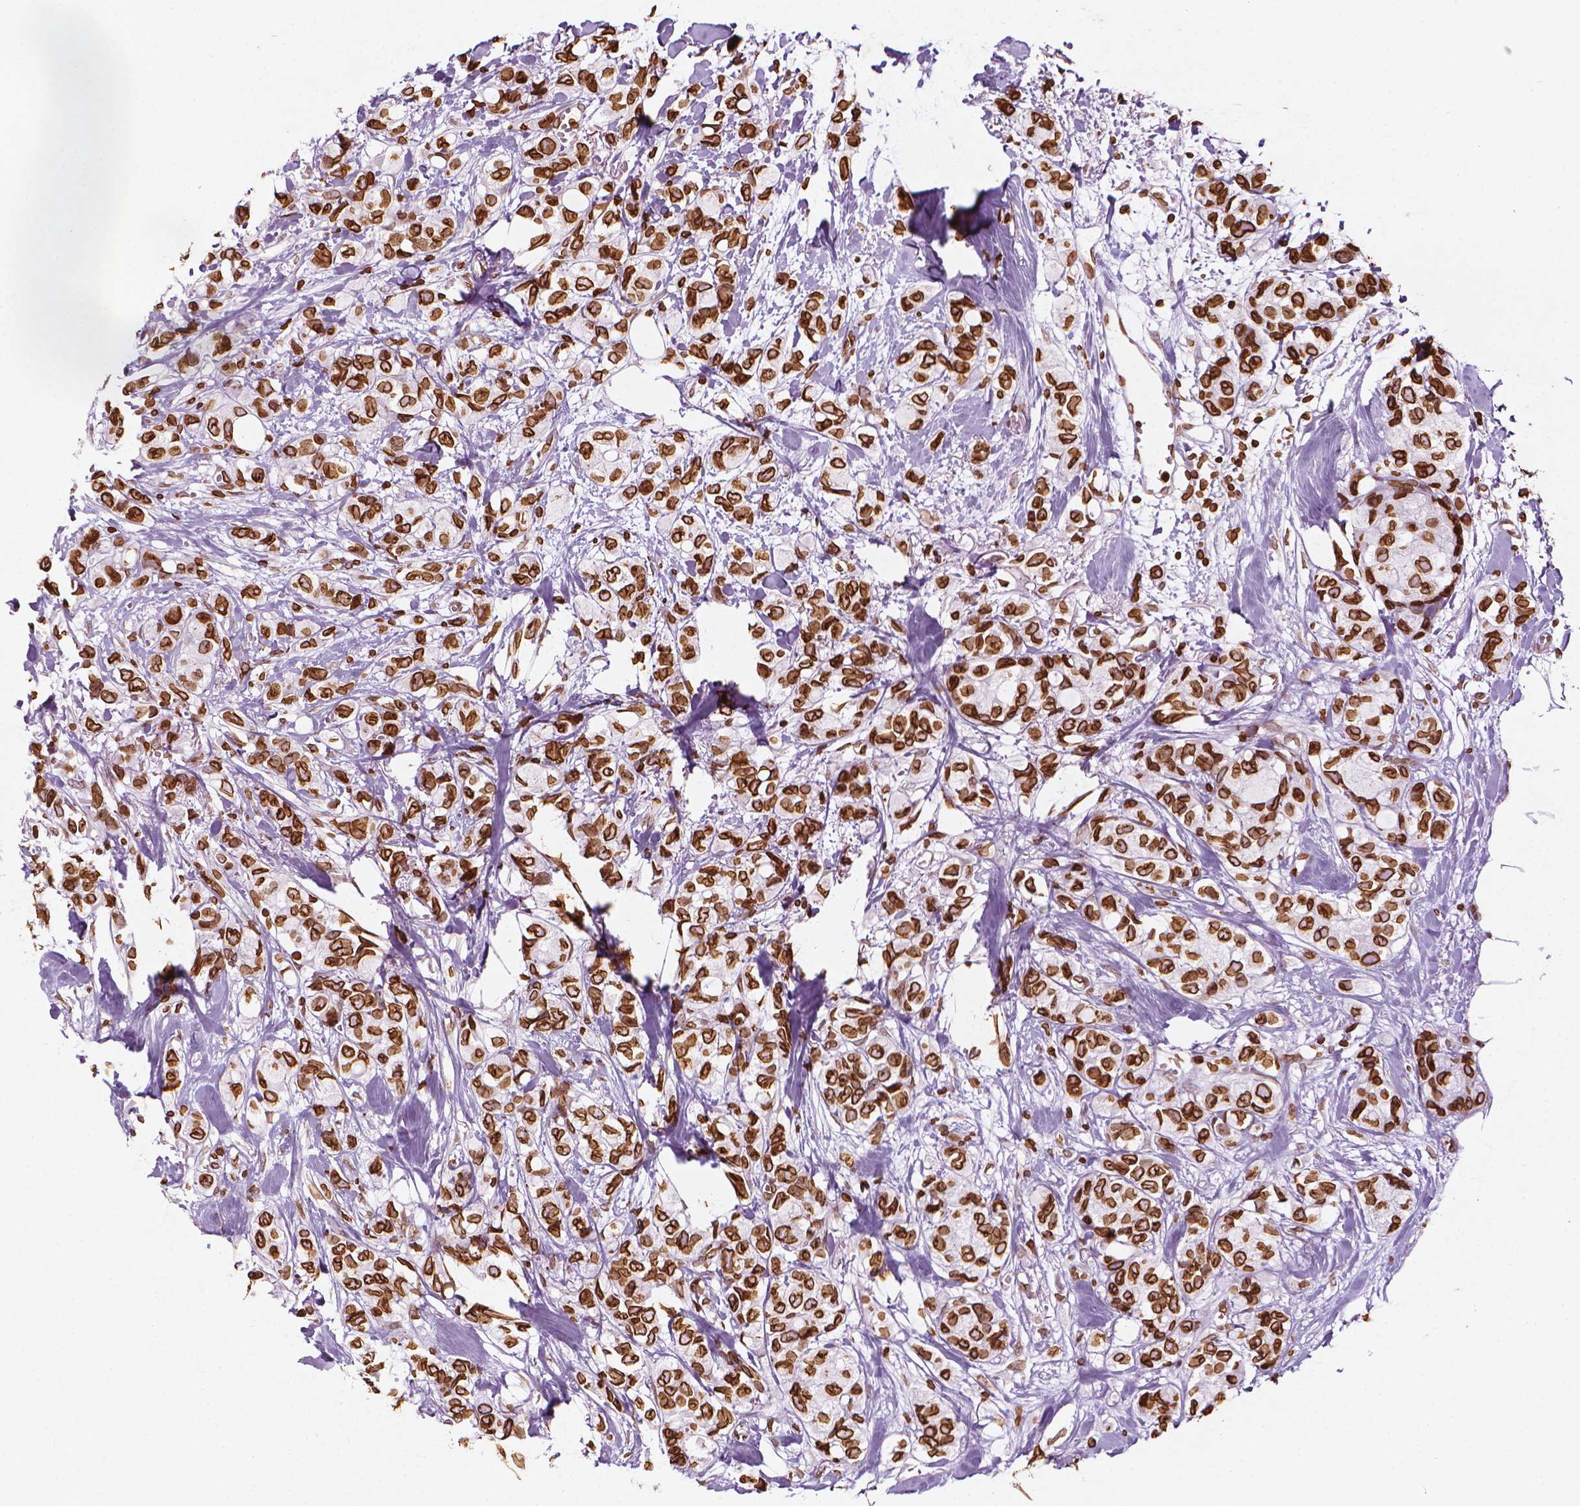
{"staining": {"intensity": "strong", "quantity": ">75%", "location": "cytoplasmic/membranous,nuclear"}, "tissue": "breast cancer", "cell_type": "Tumor cells", "image_type": "cancer", "snomed": [{"axis": "morphology", "description": "Duct carcinoma"}, {"axis": "topography", "description": "Breast"}], "caption": "Immunohistochemical staining of breast cancer shows high levels of strong cytoplasmic/membranous and nuclear protein expression in approximately >75% of tumor cells.", "gene": "LMNB1", "patient": {"sex": "female", "age": 85}}